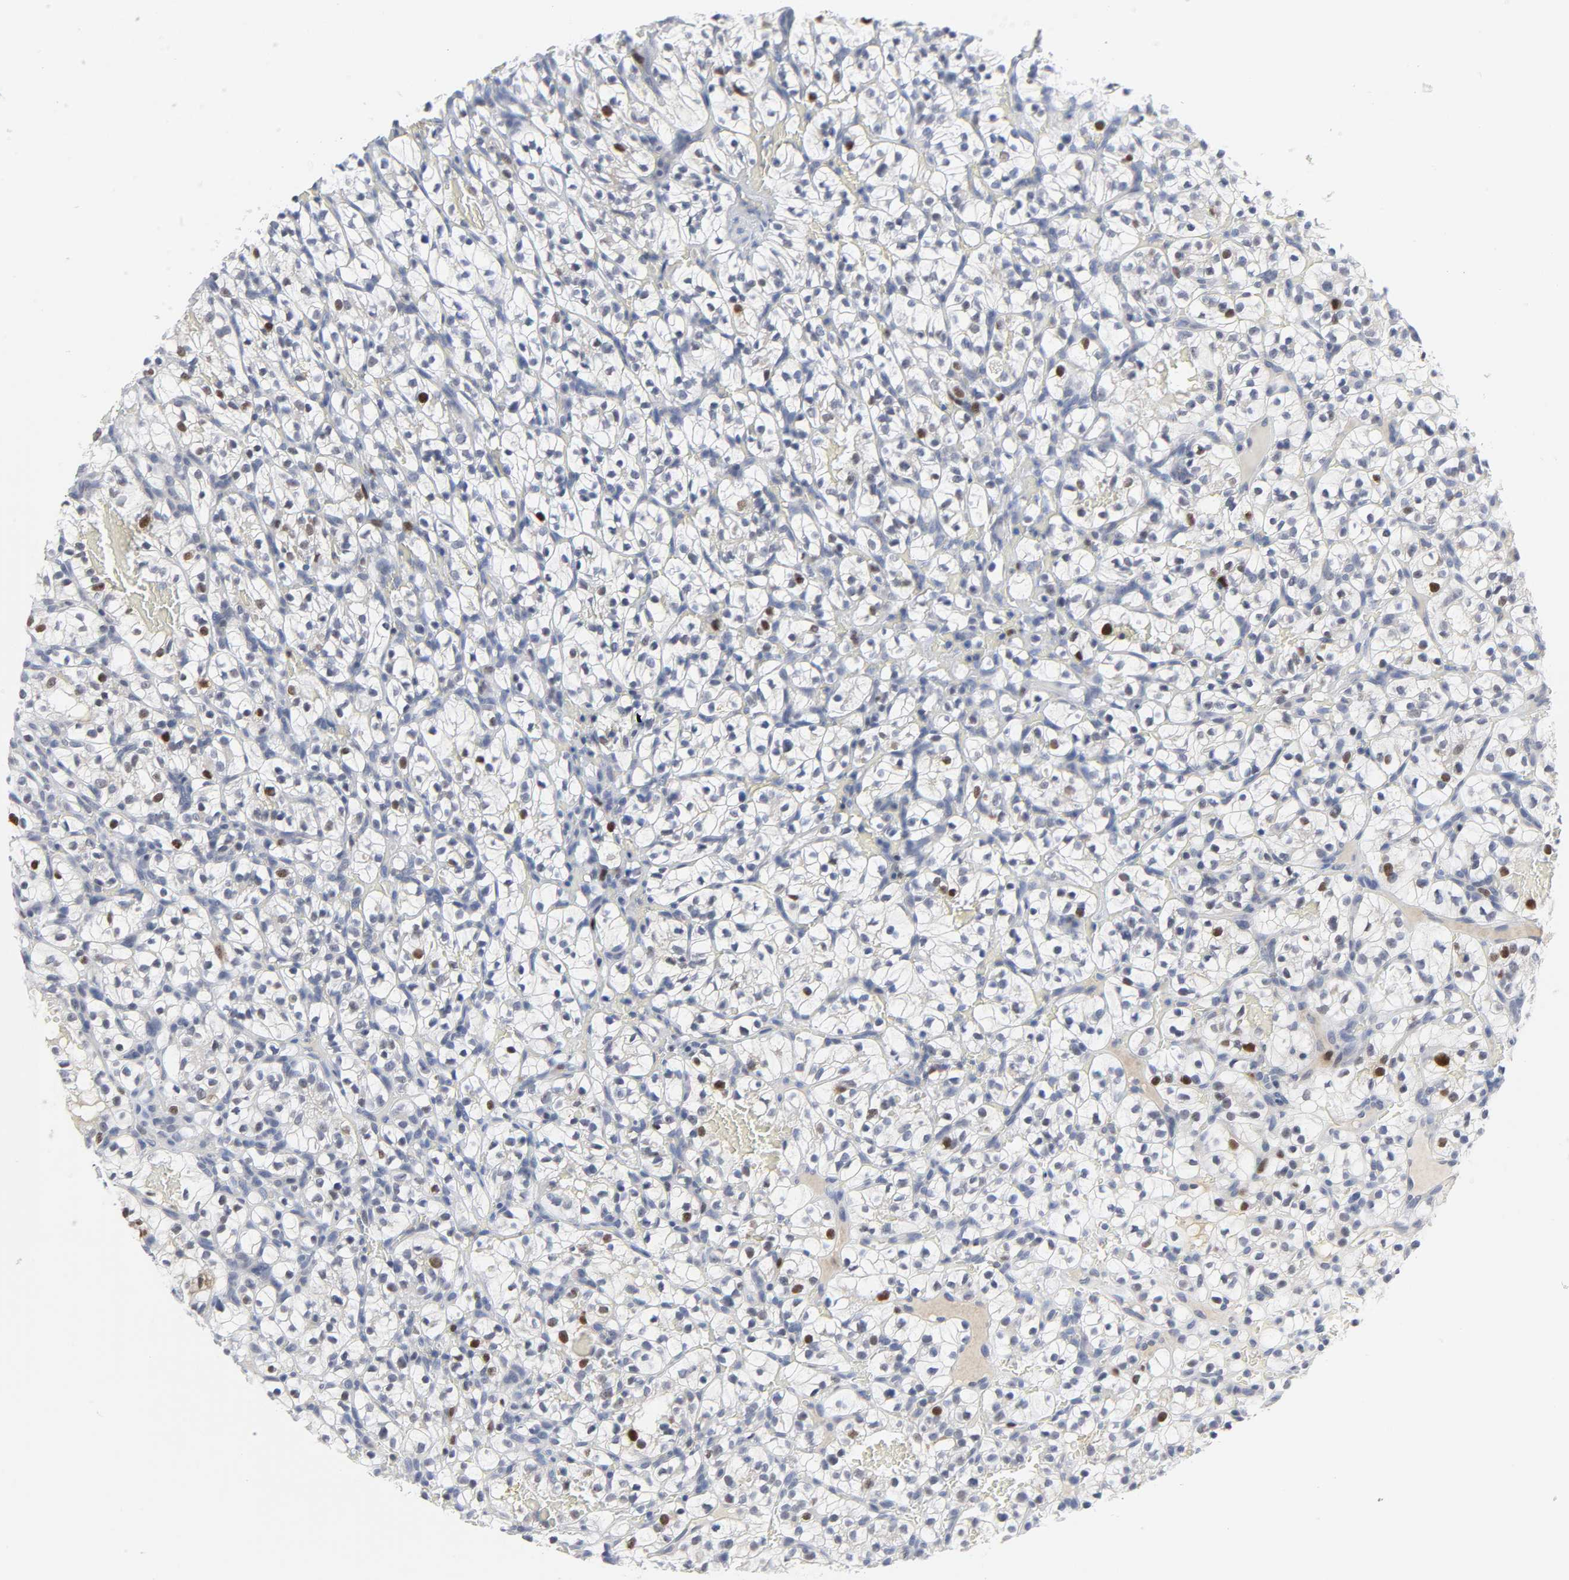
{"staining": {"intensity": "weak", "quantity": "<25%", "location": "nuclear"}, "tissue": "renal cancer", "cell_type": "Tumor cells", "image_type": "cancer", "snomed": [{"axis": "morphology", "description": "Adenocarcinoma, NOS"}, {"axis": "topography", "description": "Kidney"}], "caption": "This histopathology image is of renal adenocarcinoma stained with IHC to label a protein in brown with the nuclei are counter-stained blue. There is no expression in tumor cells.", "gene": "WEE1", "patient": {"sex": "female", "age": 57}}